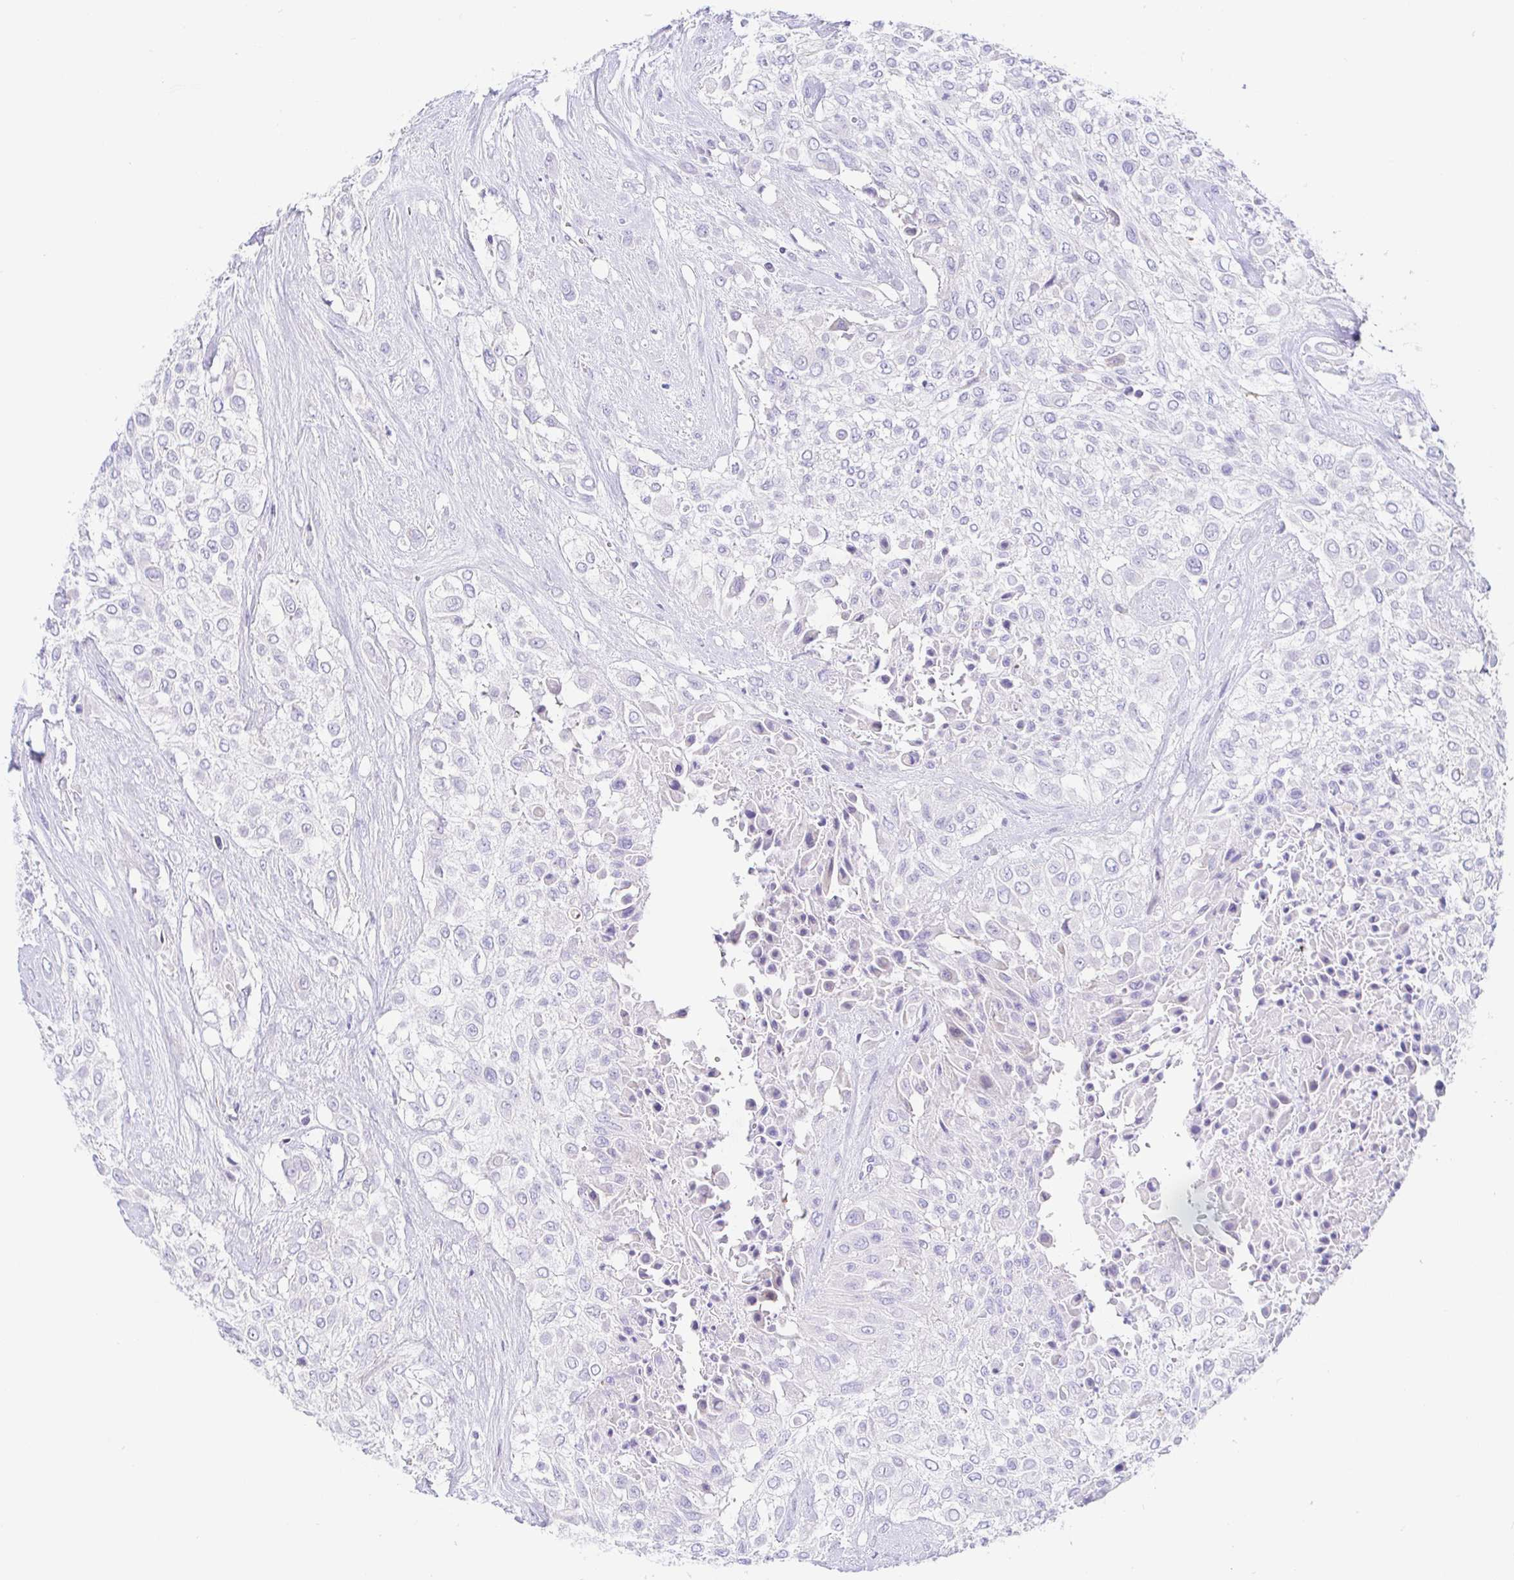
{"staining": {"intensity": "negative", "quantity": "none", "location": "none"}, "tissue": "urothelial cancer", "cell_type": "Tumor cells", "image_type": "cancer", "snomed": [{"axis": "morphology", "description": "Urothelial carcinoma, High grade"}, {"axis": "topography", "description": "Urinary bladder"}], "caption": "Urothelial carcinoma (high-grade) was stained to show a protein in brown. There is no significant positivity in tumor cells.", "gene": "PINLYP", "patient": {"sex": "male", "age": 57}}